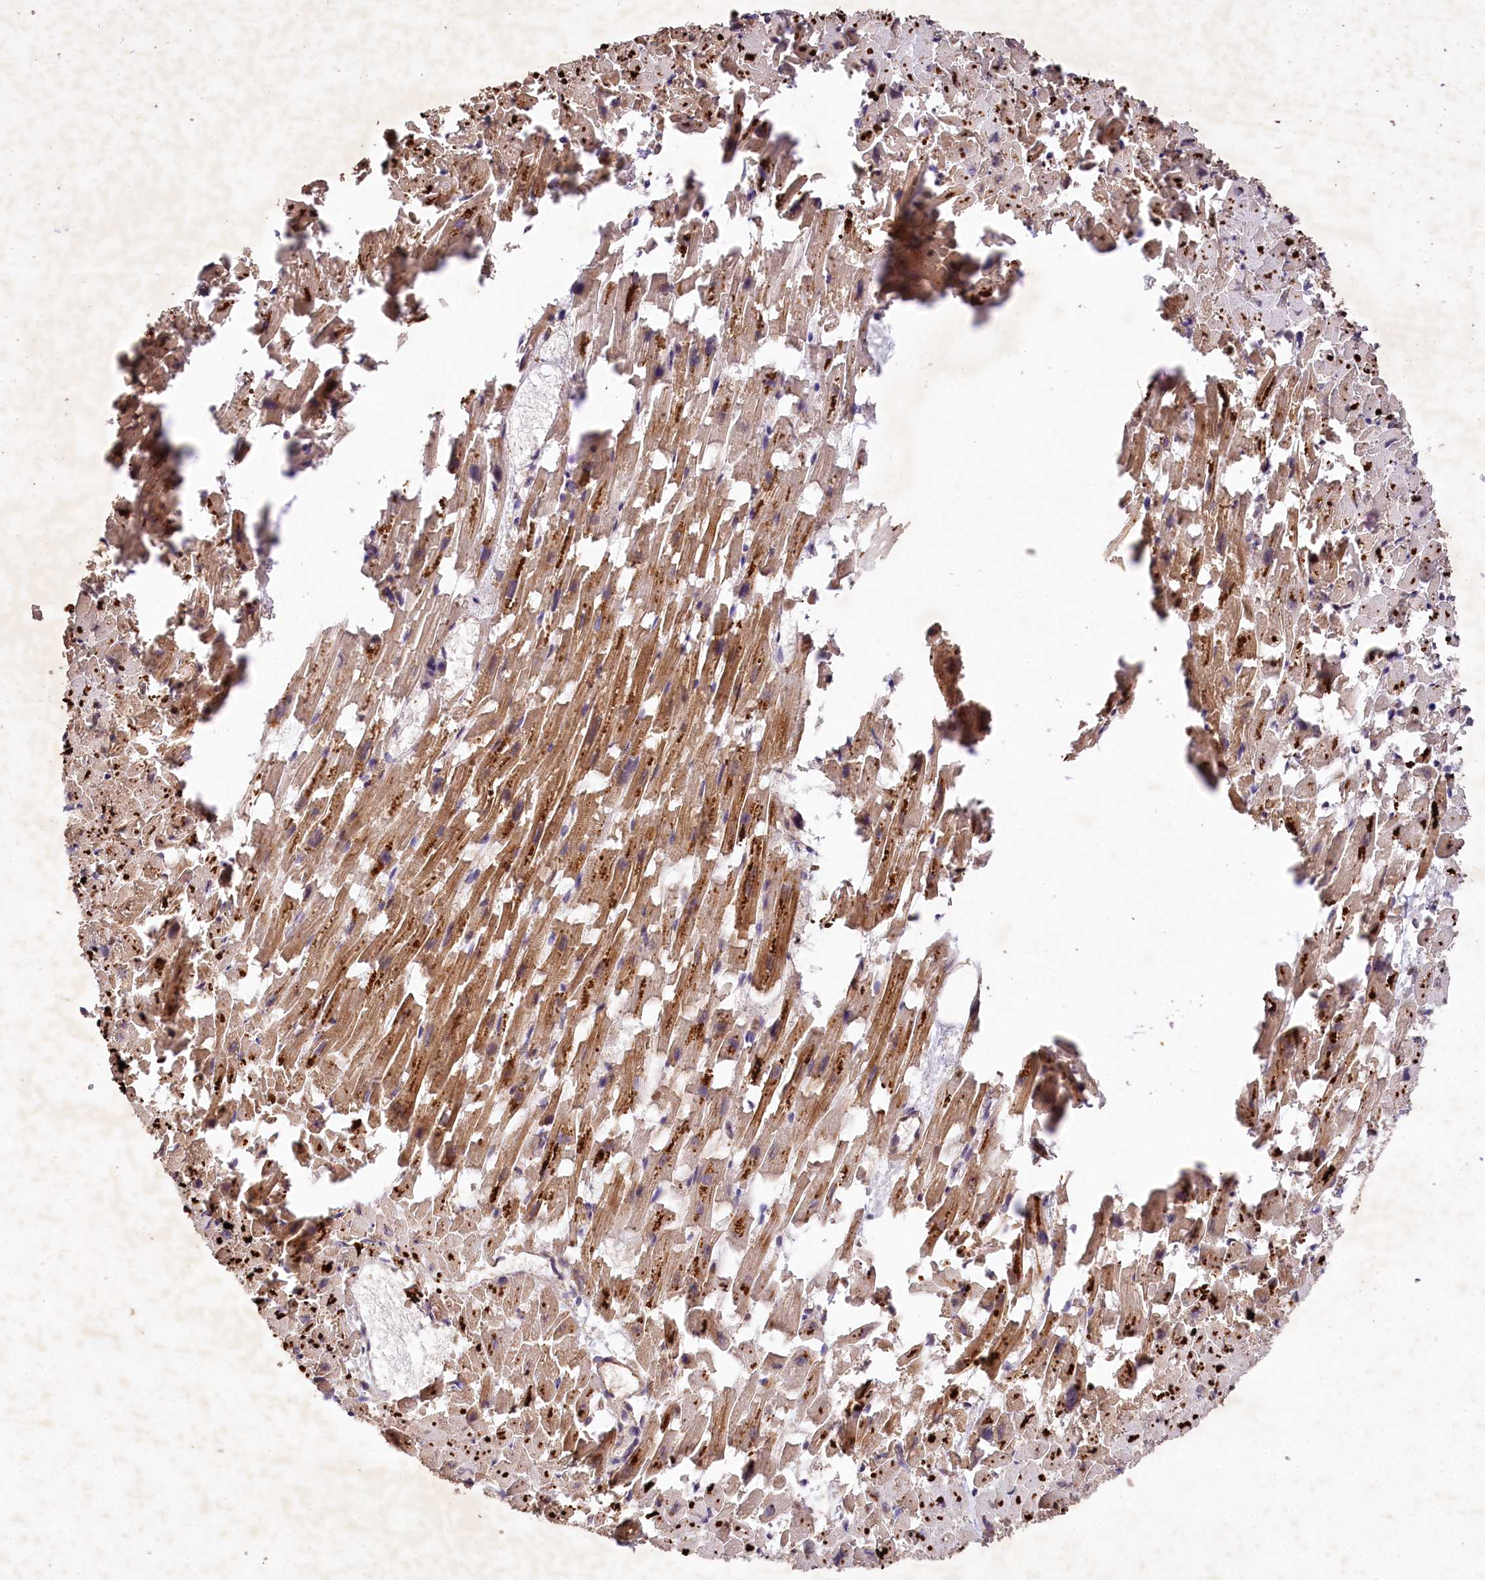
{"staining": {"intensity": "moderate", "quantity": ">75%", "location": "cytoplasmic/membranous"}, "tissue": "heart muscle", "cell_type": "Cardiomyocytes", "image_type": "normal", "snomed": [{"axis": "morphology", "description": "Normal tissue, NOS"}, {"axis": "topography", "description": "Heart"}], "caption": "Immunohistochemical staining of benign heart muscle demonstrates medium levels of moderate cytoplasmic/membranous expression in about >75% of cardiomyocytes. (Stains: DAB (3,3'-diaminobenzidine) in brown, nuclei in blue, Microscopy: brightfield microscopy at high magnification).", "gene": "MCF2L2", "patient": {"sex": "female", "age": 64}}